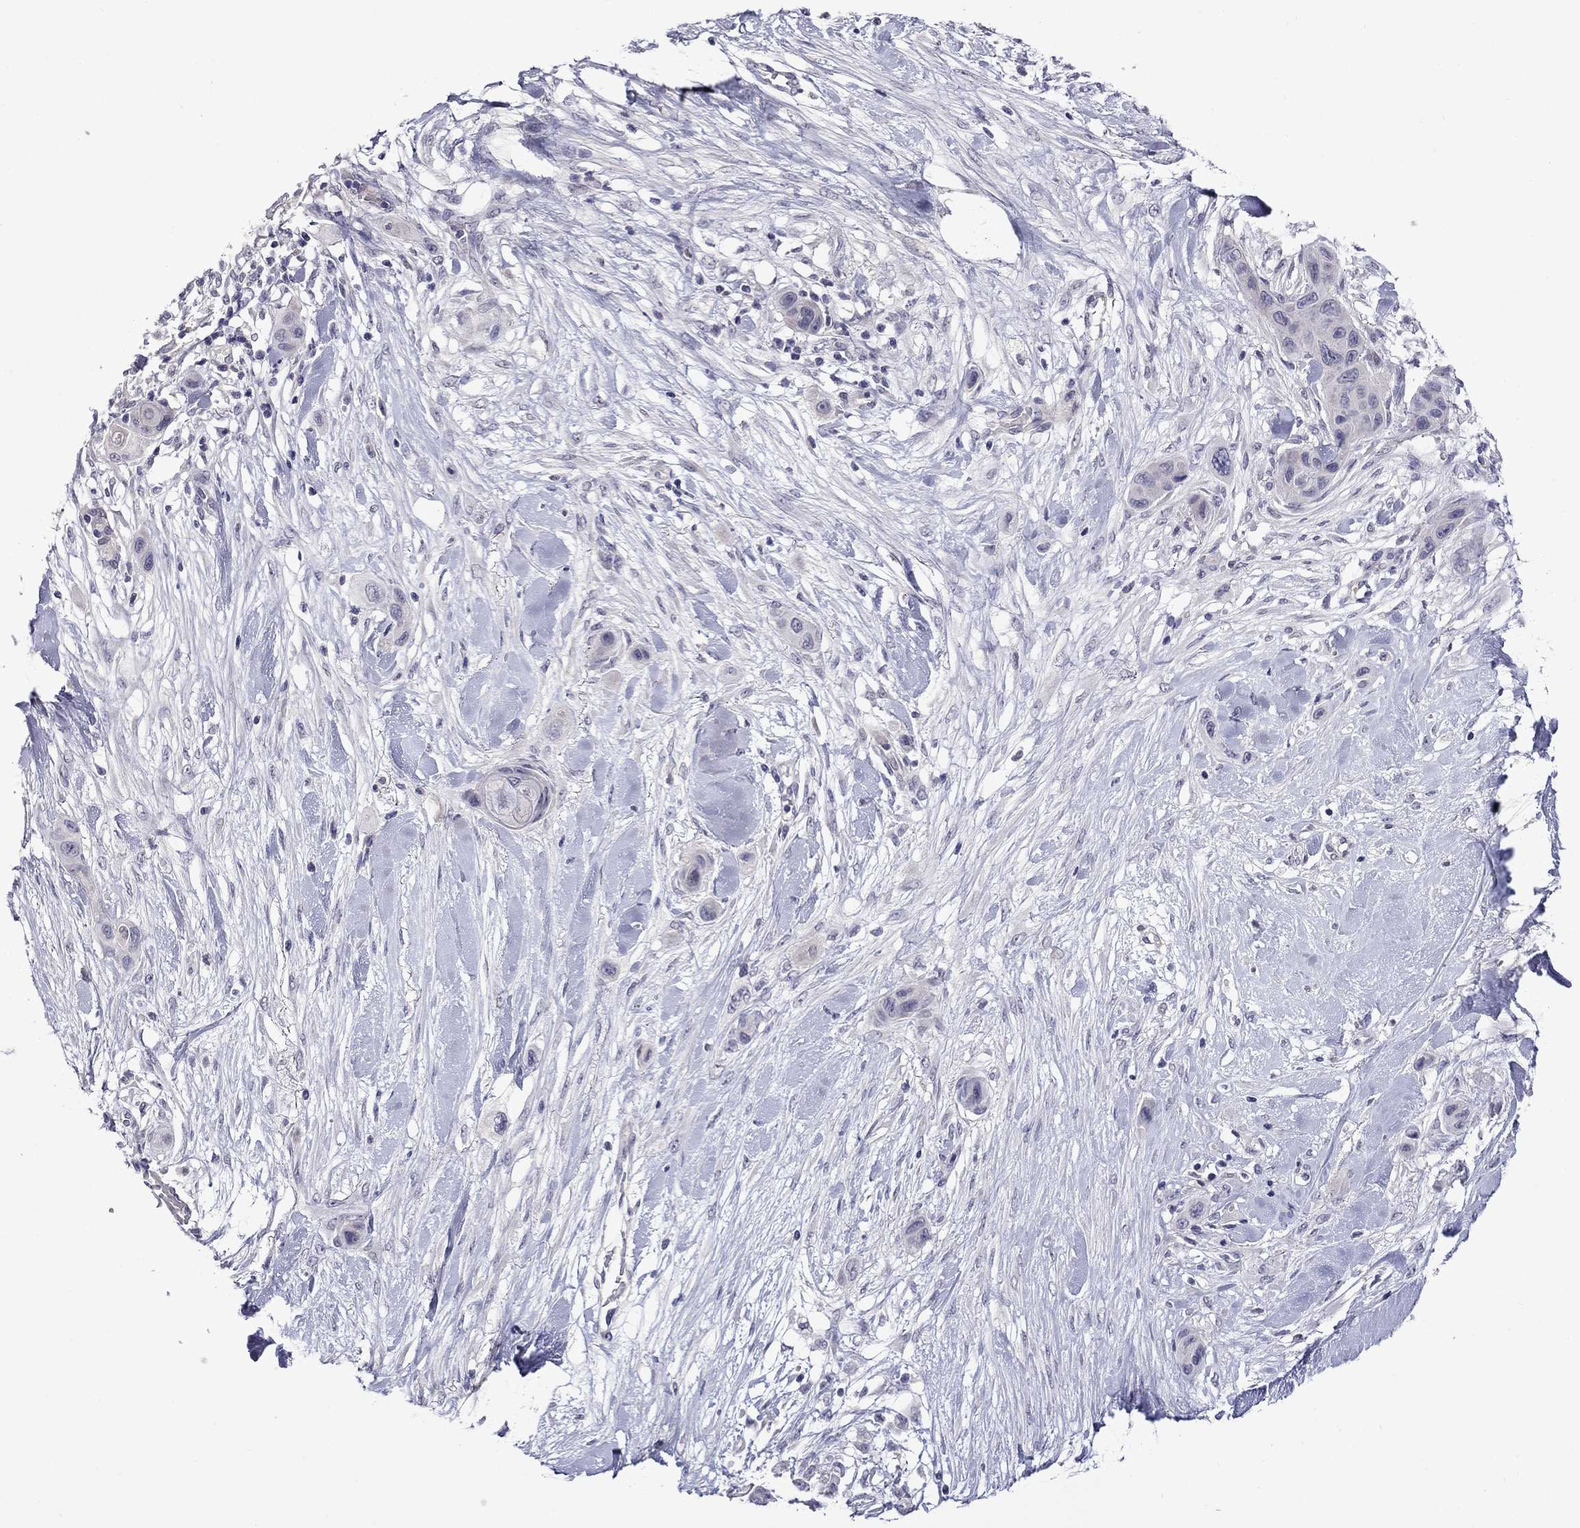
{"staining": {"intensity": "negative", "quantity": "none", "location": "none"}, "tissue": "skin cancer", "cell_type": "Tumor cells", "image_type": "cancer", "snomed": [{"axis": "morphology", "description": "Squamous cell carcinoma, NOS"}, {"axis": "topography", "description": "Skin"}], "caption": "Immunohistochemistry of human skin cancer reveals no positivity in tumor cells.", "gene": "STAR", "patient": {"sex": "male", "age": 79}}